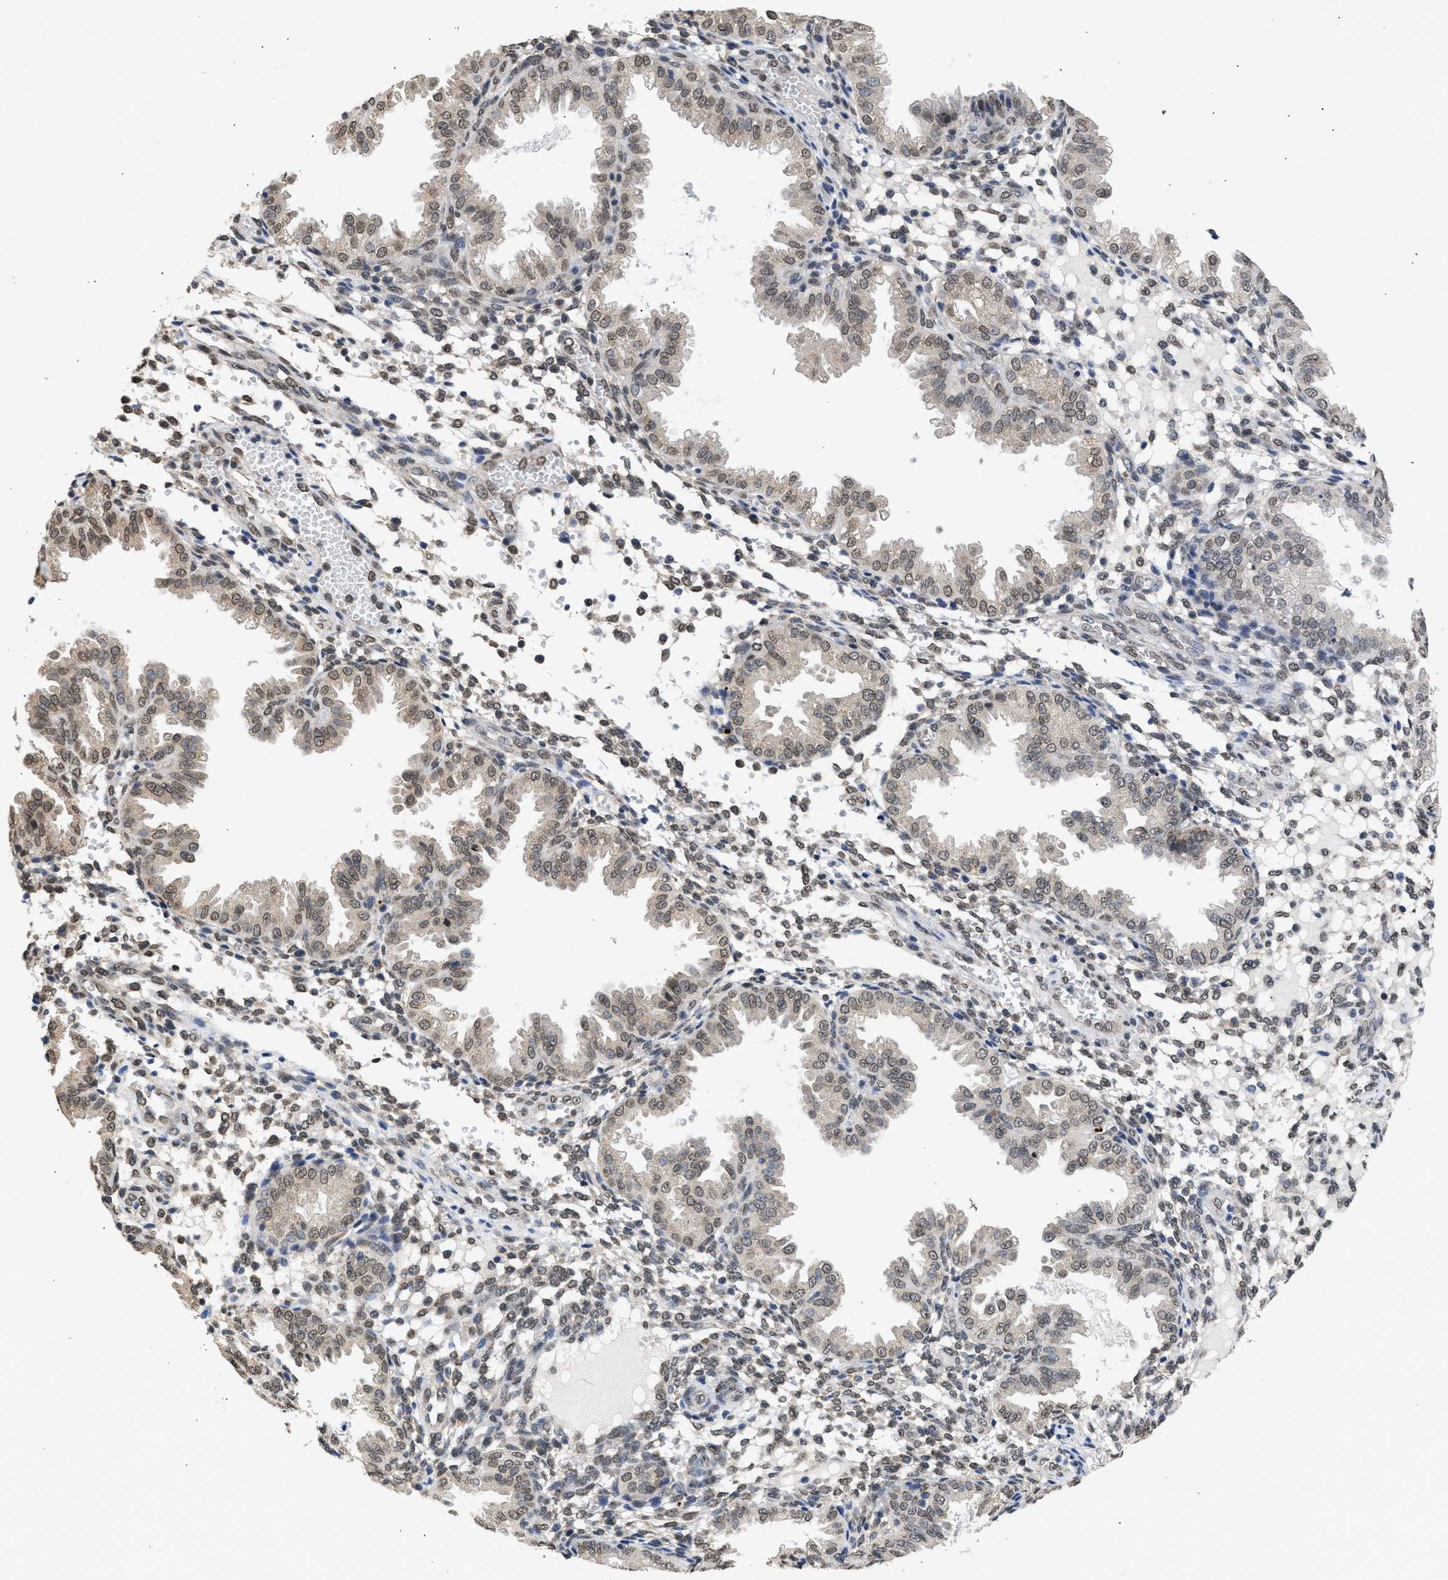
{"staining": {"intensity": "negative", "quantity": "none", "location": "none"}, "tissue": "endometrium", "cell_type": "Cells in endometrial stroma", "image_type": "normal", "snomed": [{"axis": "morphology", "description": "Normal tissue, NOS"}, {"axis": "topography", "description": "Endometrium"}], "caption": "IHC of benign endometrium reveals no expression in cells in endometrial stroma.", "gene": "NUP35", "patient": {"sex": "female", "age": 33}}